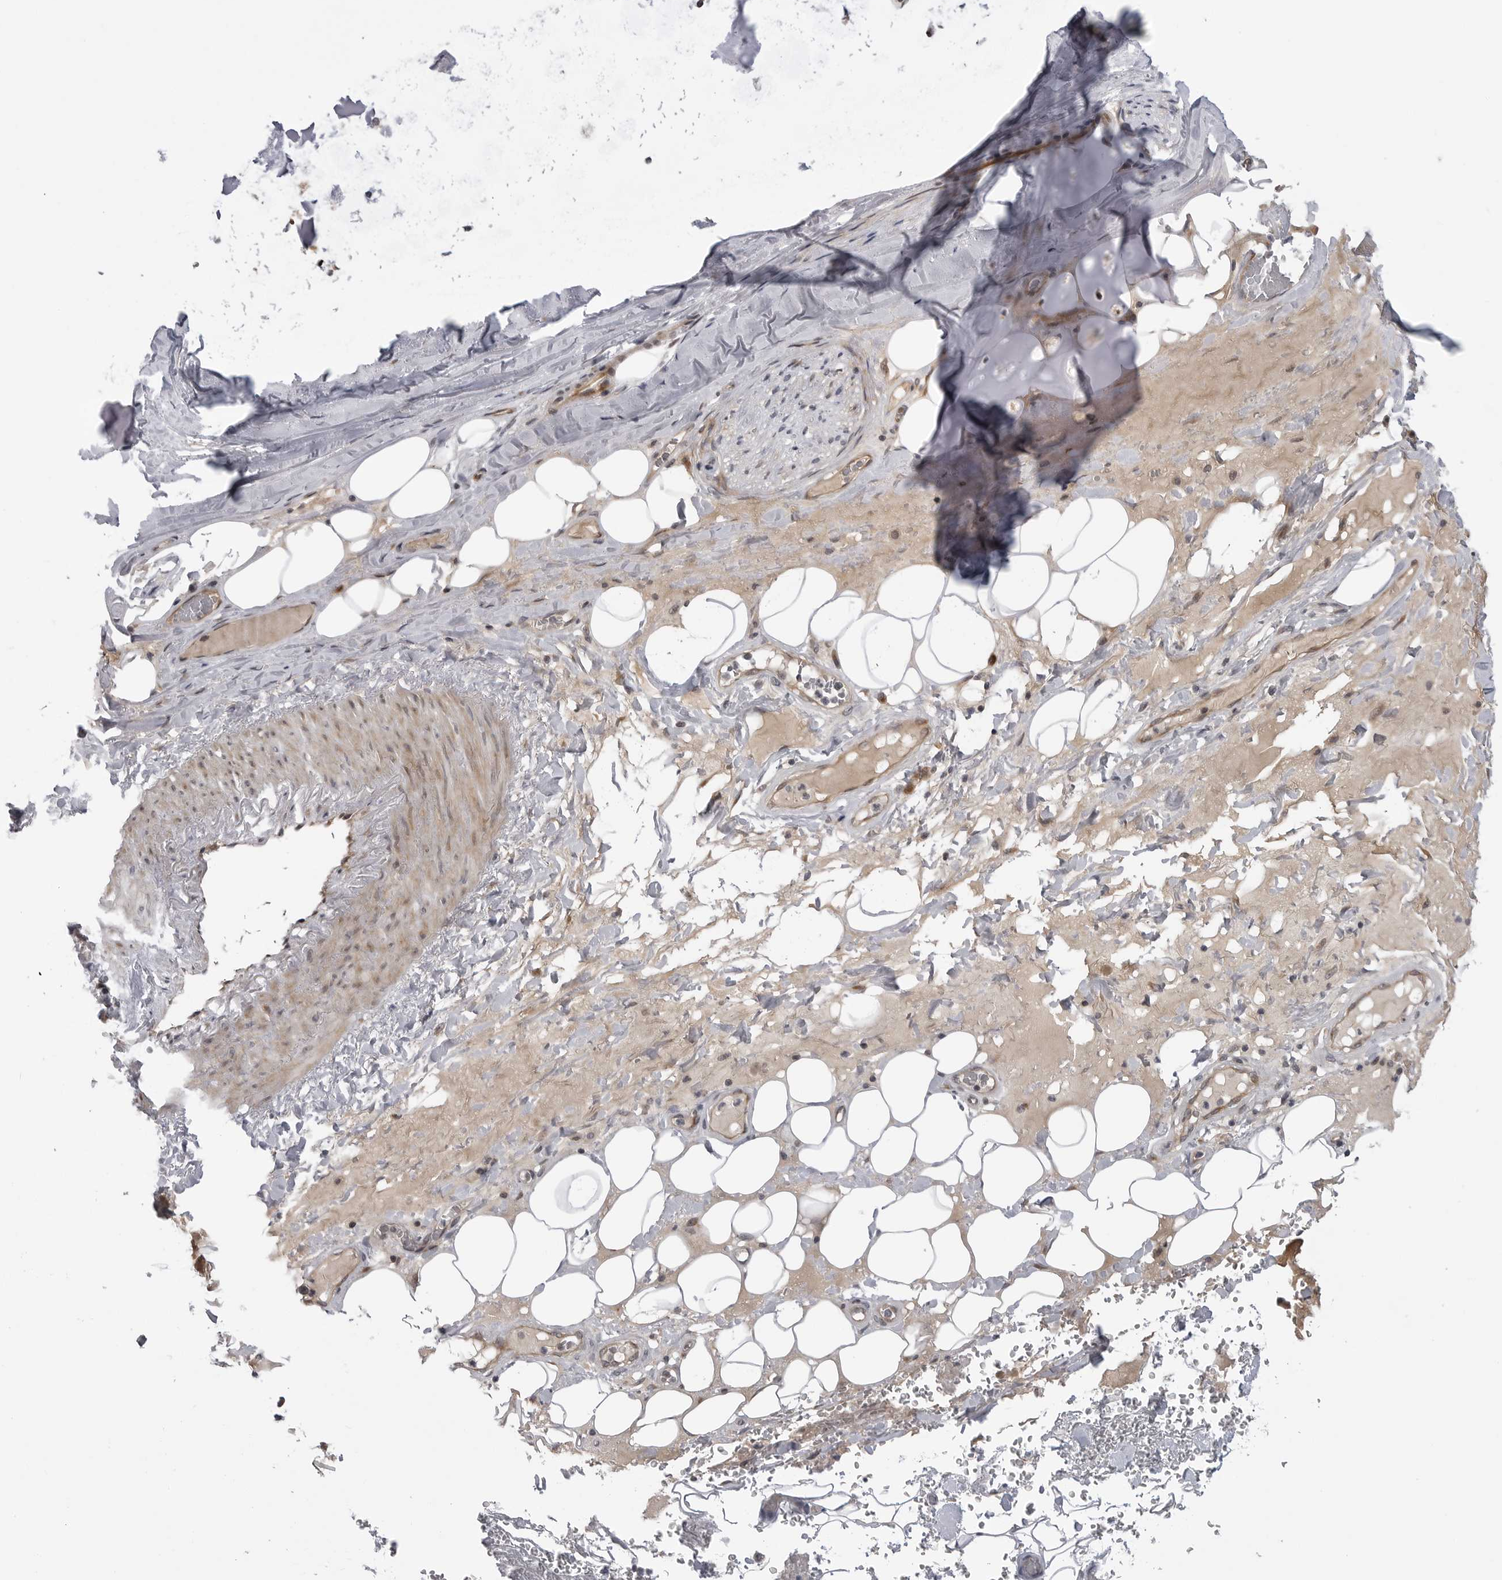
{"staining": {"intensity": "negative", "quantity": "none", "location": "none"}, "tissue": "adipose tissue", "cell_type": "Adipocytes", "image_type": "normal", "snomed": [{"axis": "morphology", "description": "Normal tissue, NOS"}, {"axis": "topography", "description": "Cartilage tissue"}], "caption": "DAB (3,3'-diaminobenzidine) immunohistochemical staining of unremarkable adipose tissue demonstrates no significant expression in adipocytes.", "gene": "LRRC45", "patient": {"sex": "female", "age": 63}}